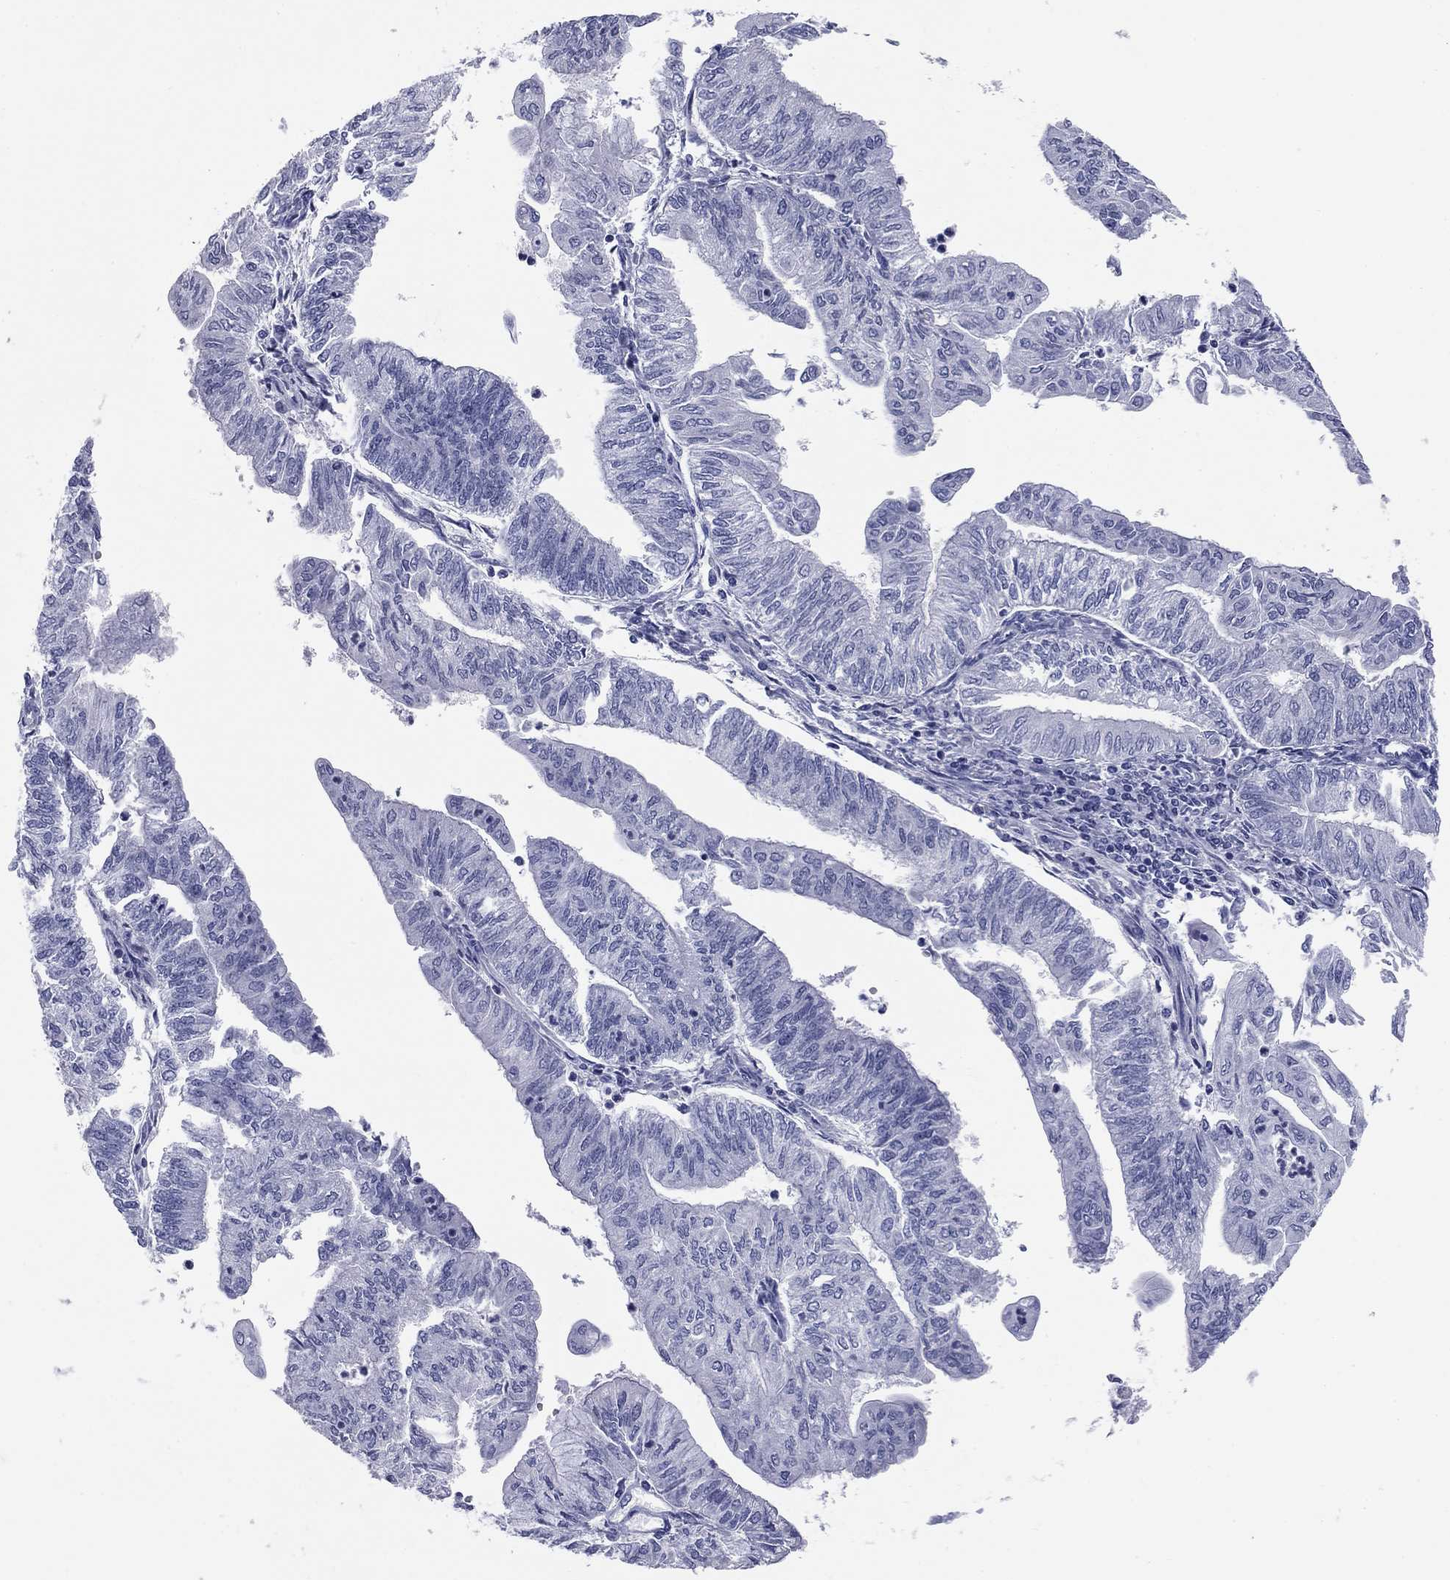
{"staining": {"intensity": "negative", "quantity": "none", "location": "none"}, "tissue": "endometrial cancer", "cell_type": "Tumor cells", "image_type": "cancer", "snomed": [{"axis": "morphology", "description": "Adenocarcinoma, NOS"}, {"axis": "topography", "description": "Endometrium"}], "caption": "An immunohistochemistry photomicrograph of adenocarcinoma (endometrial) is shown. There is no staining in tumor cells of adenocarcinoma (endometrial).", "gene": "KCNH1", "patient": {"sex": "female", "age": 59}}